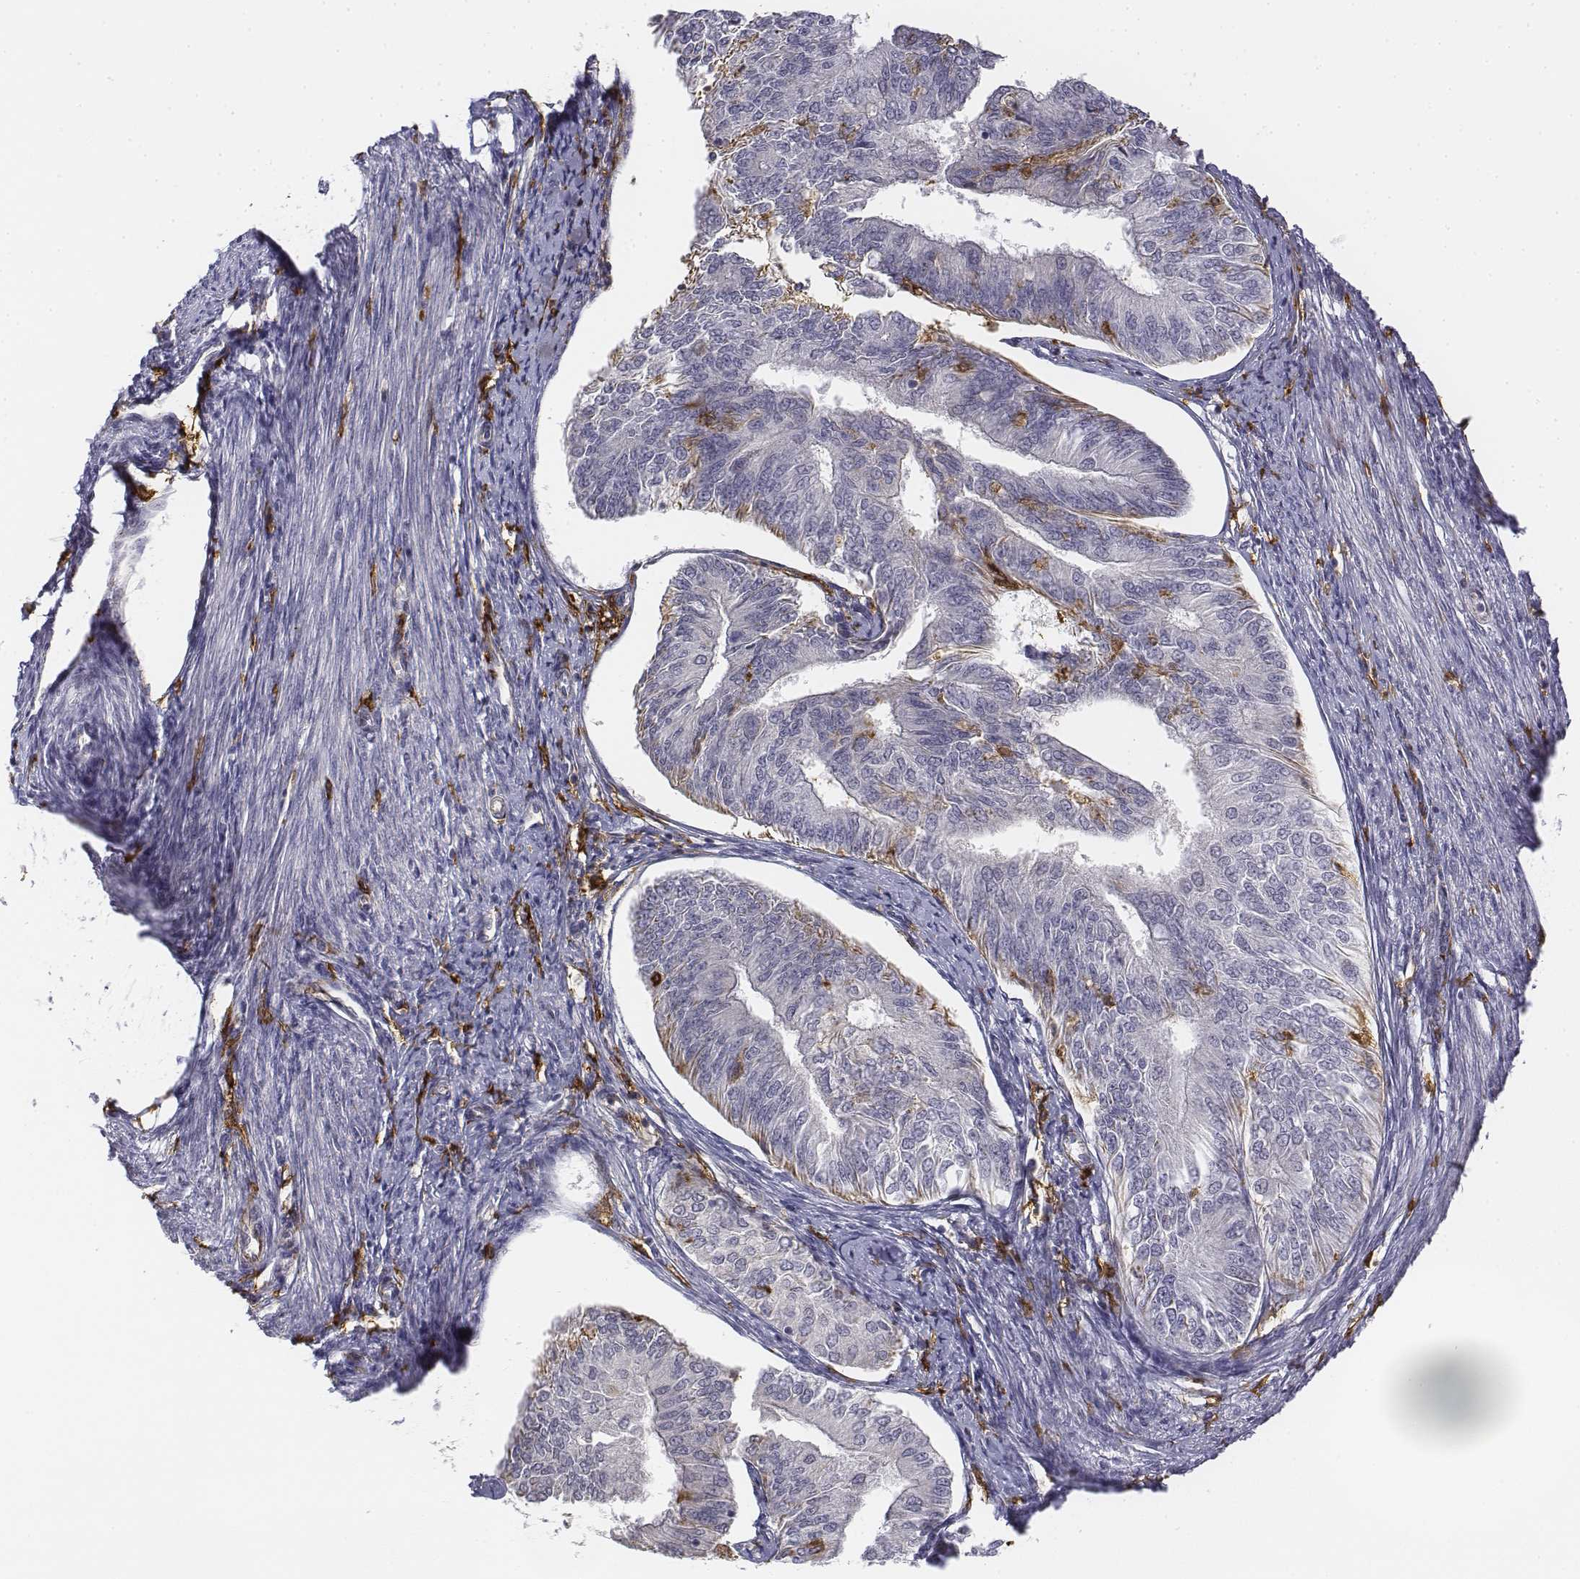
{"staining": {"intensity": "negative", "quantity": "none", "location": "none"}, "tissue": "endometrial cancer", "cell_type": "Tumor cells", "image_type": "cancer", "snomed": [{"axis": "morphology", "description": "Adenocarcinoma, NOS"}, {"axis": "topography", "description": "Endometrium"}], "caption": "Immunohistochemical staining of adenocarcinoma (endometrial) reveals no significant expression in tumor cells.", "gene": "CD14", "patient": {"sex": "female", "age": 58}}